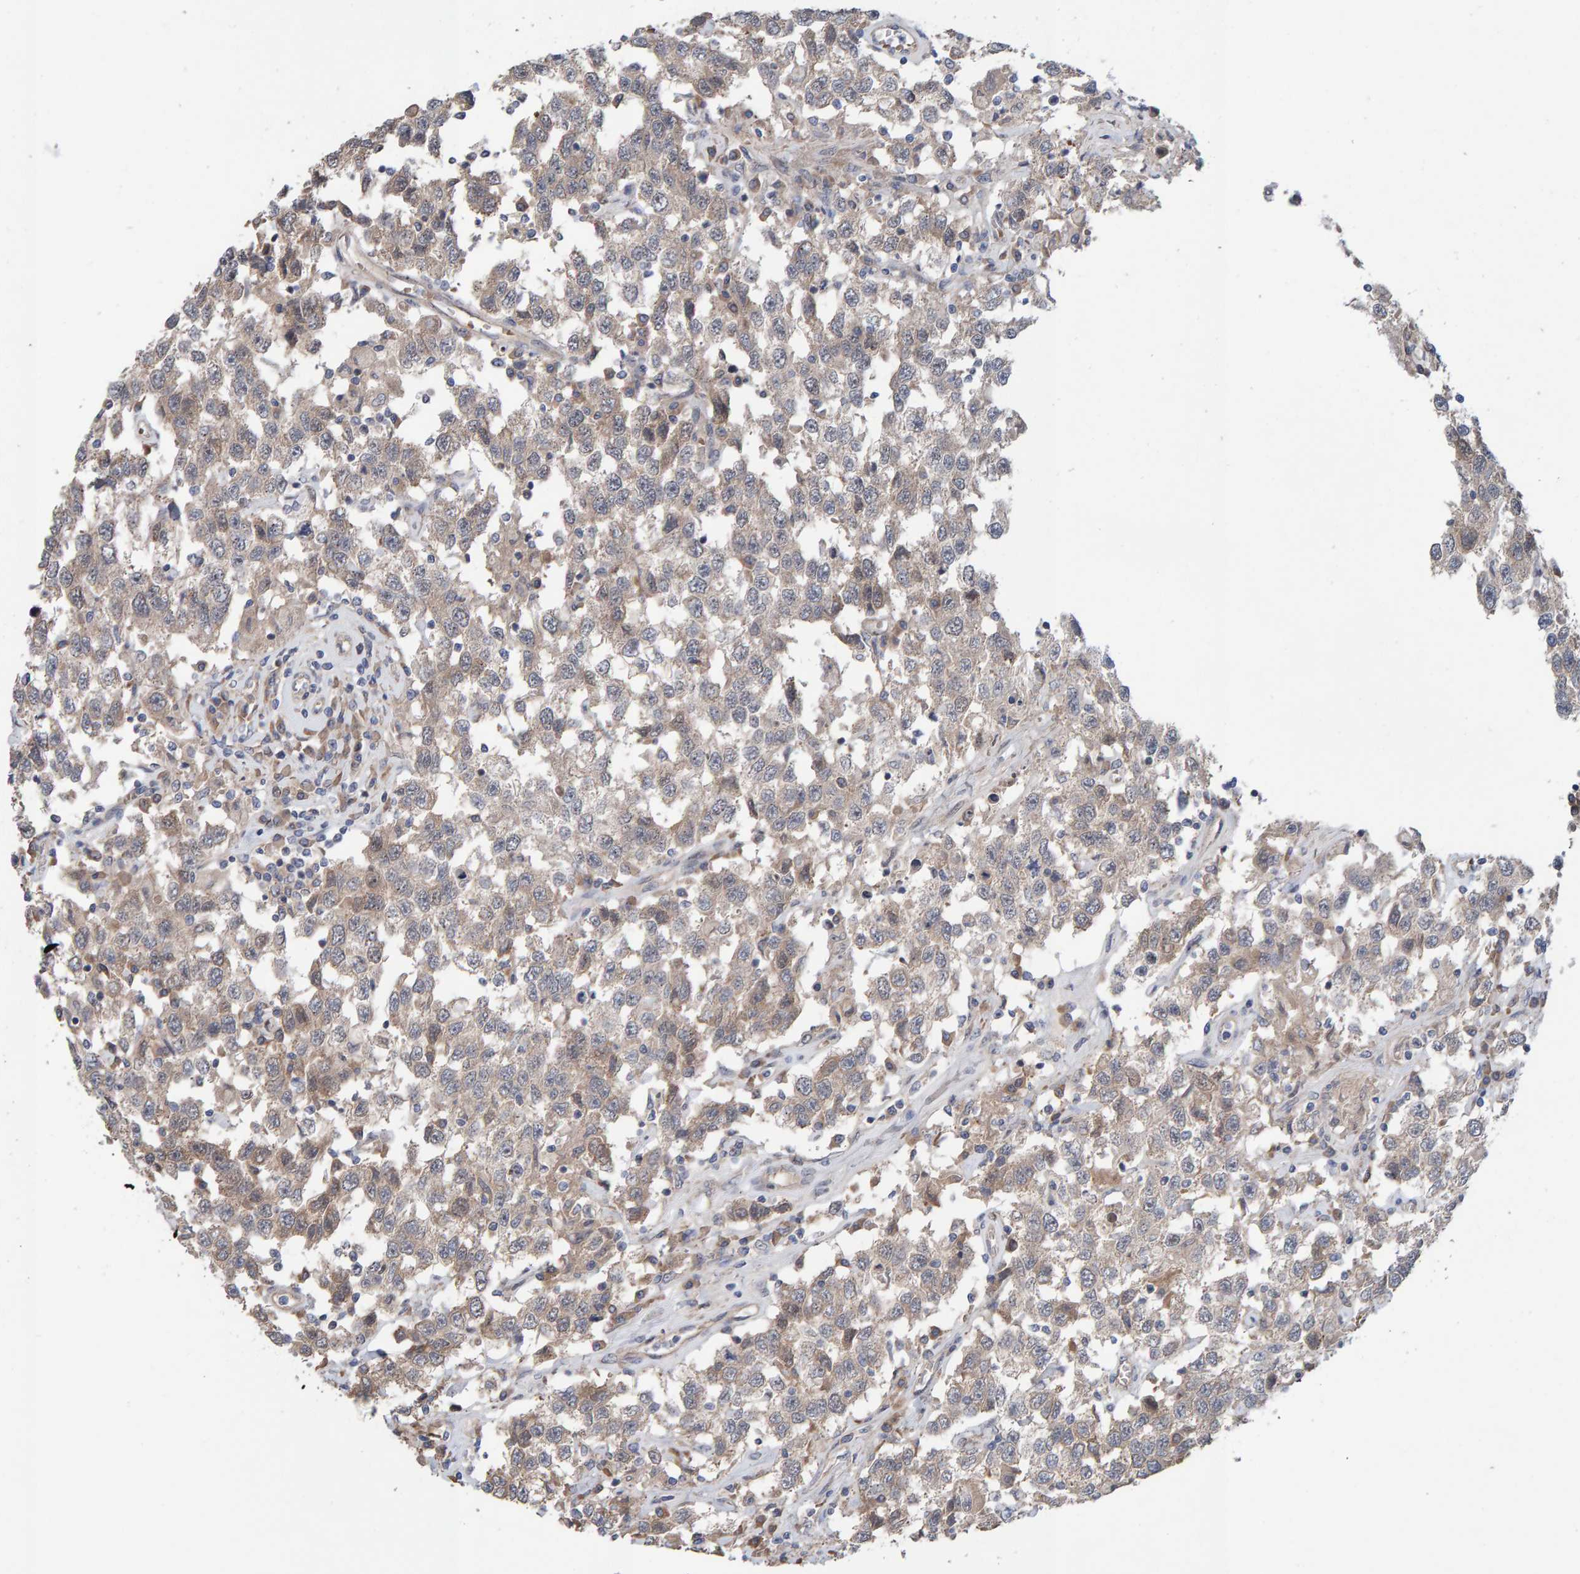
{"staining": {"intensity": "weak", "quantity": ">75%", "location": "cytoplasmic/membranous"}, "tissue": "testis cancer", "cell_type": "Tumor cells", "image_type": "cancer", "snomed": [{"axis": "morphology", "description": "Seminoma, NOS"}, {"axis": "topography", "description": "Testis"}], "caption": "Protein expression analysis of human seminoma (testis) reveals weak cytoplasmic/membranous expression in approximately >75% of tumor cells. Ihc stains the protein in brown and the nuclei are stained blue.", "gene": "LRSAM1", "patient": {"sex": "male", "age": 41}}